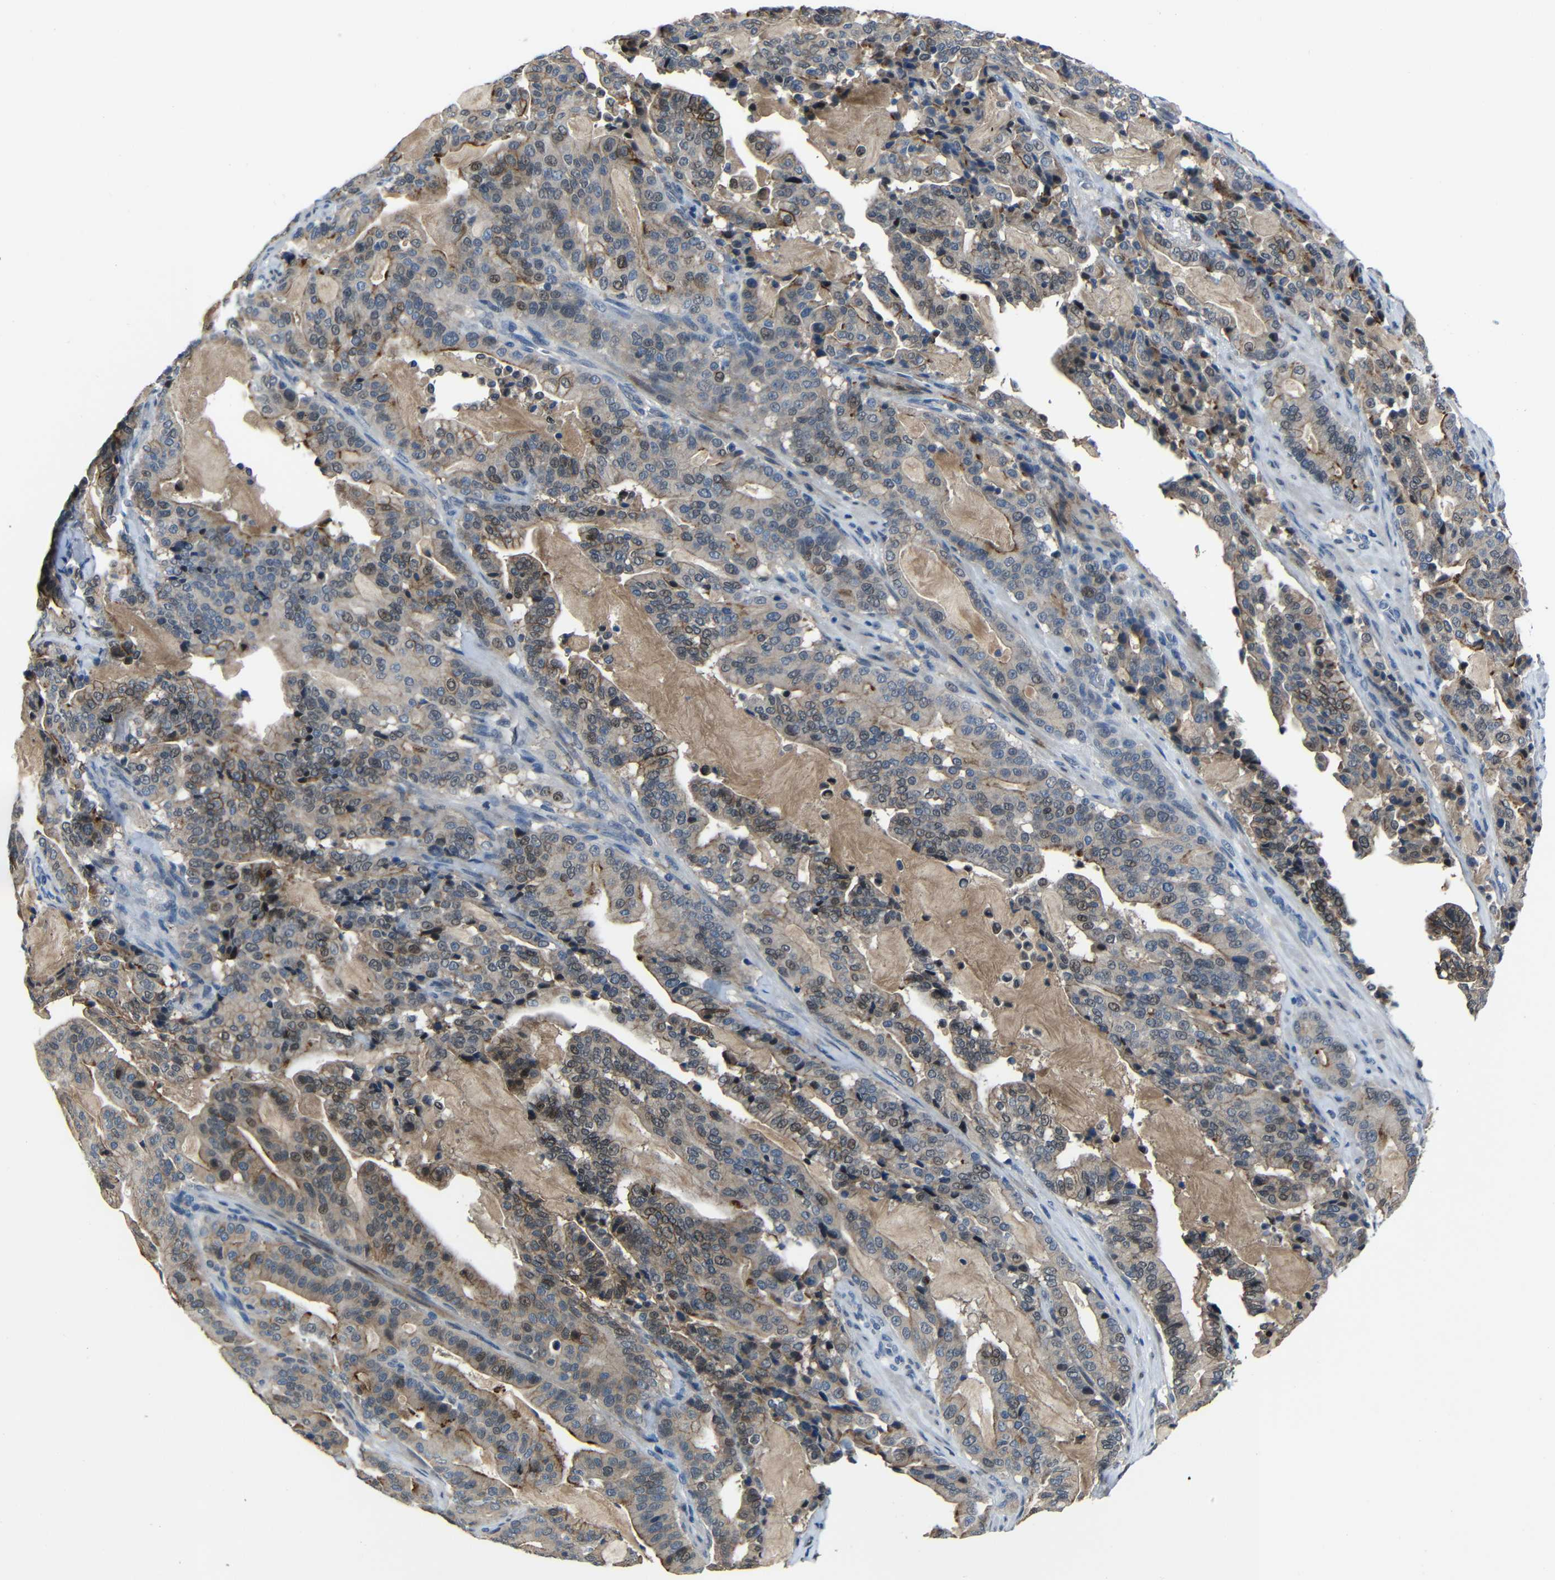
{"staining": {"intensity": "moderate", "quantity": "25%-75%", "location": "cytoplasmic/membranous"}, "tissue": "pancreatic cancer", "cell_type": "Tumor cells", "image_type": "cancer", "snomed": [{"axis": "morphology", "description": "Adenocarcinoma, NOS"}, {"axis": "topography", "description": "Pancreas"}], "caption": "A medium amount of moderate cytoplasmic/membranous expression is seen in approximately 25%-75% of tumor cells in adenocarcinoma (pancreatic) tissue. The staining is performed using DAB brown chromogen to label protein expression. The nuclei are counter-stained blue using hematoxylin.", "gene": "SEMA4B", "patient": {"sex": "male", "age": 63}}